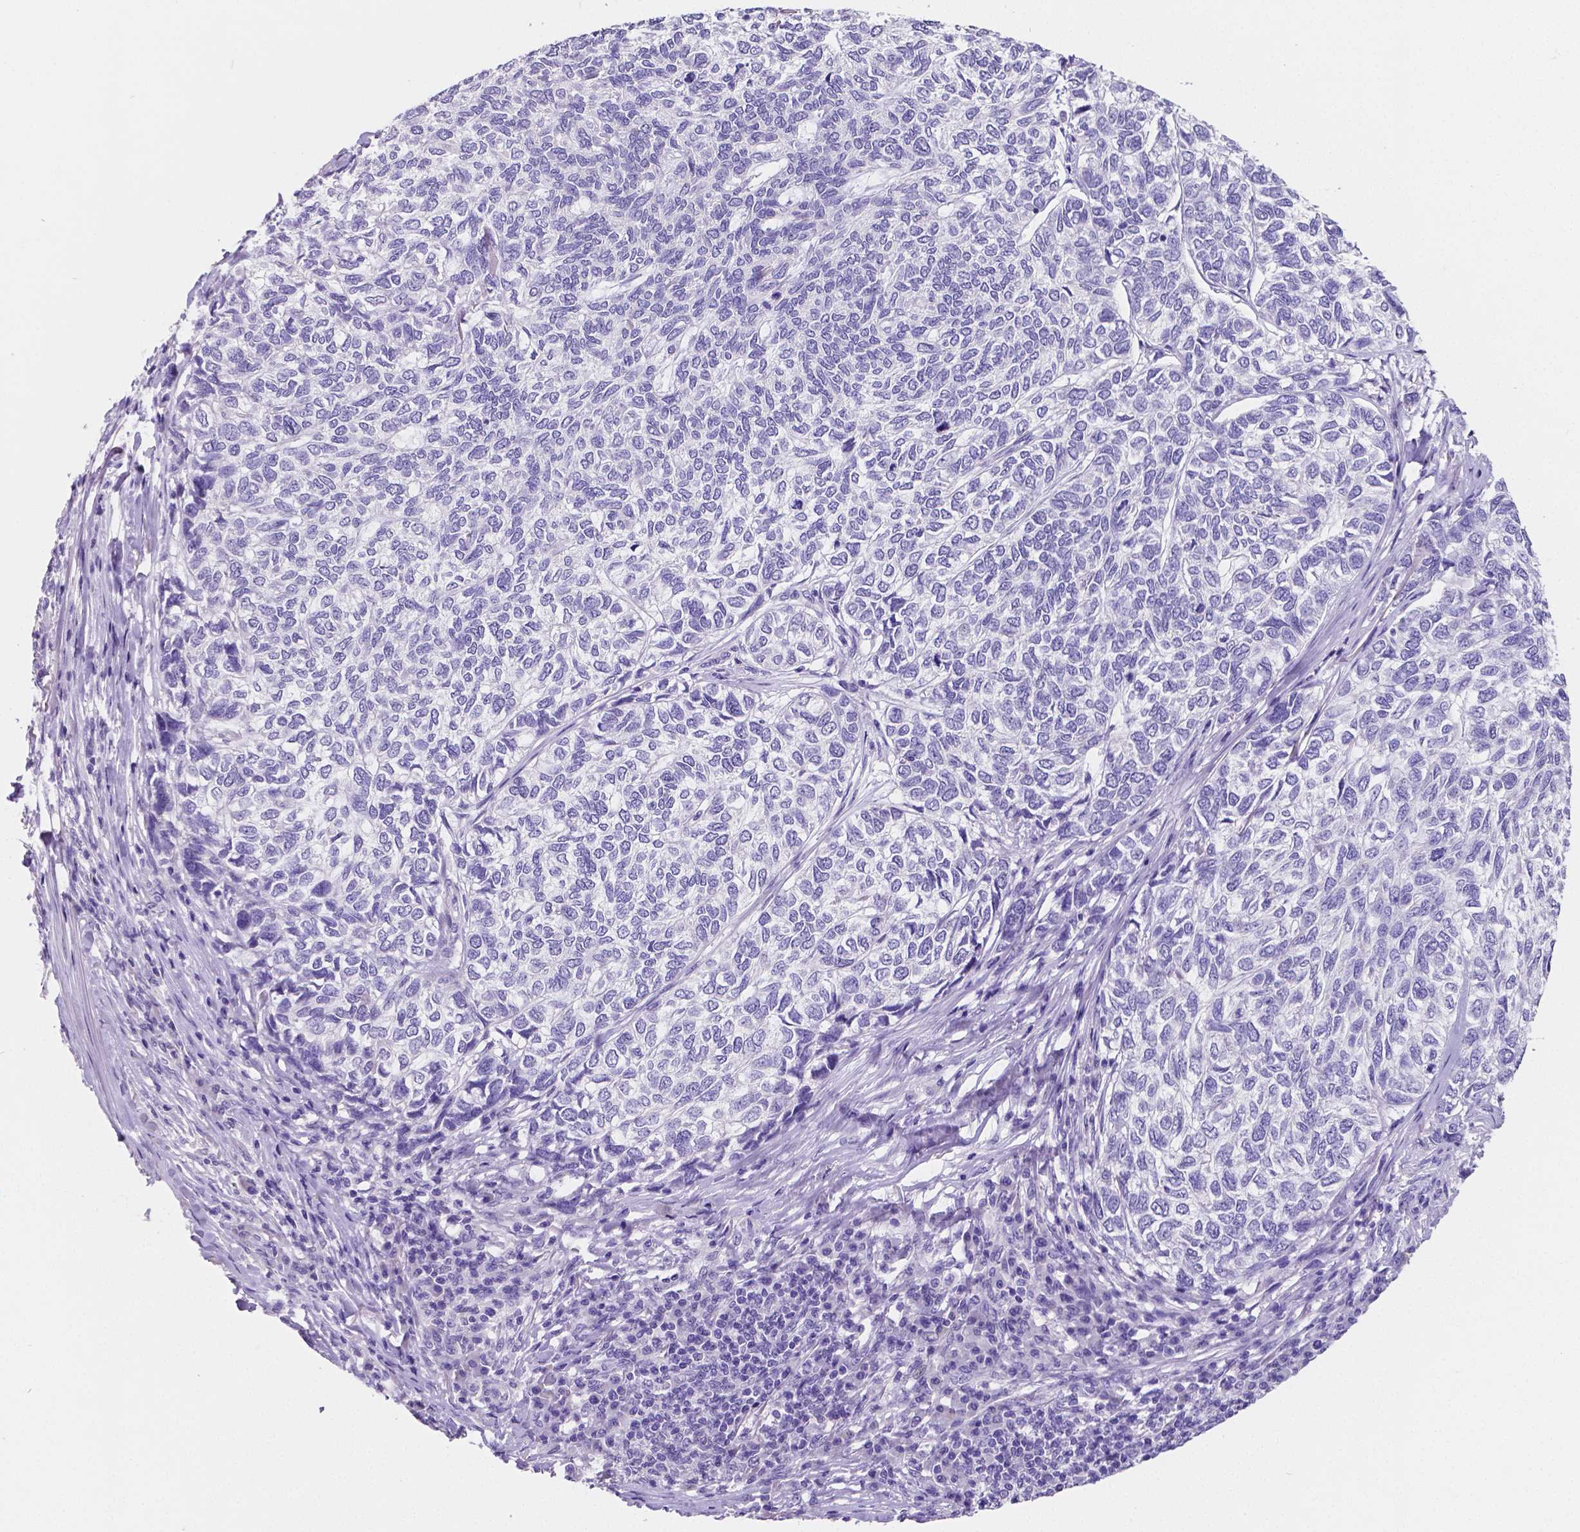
{"staining": {"intensity": "negative", "quantity": "none", "location": "none"}, "tissue": "skin cancer", "cell_type": "Tumor cells", "image_type": "cancer", "snomed": [{"axis": "morphology", "description": "Basal cell carcinoma"}, {"axis": "topography", "description": "Skin"}], "caption": "Immunohistochemical staining of human skin cancer reveals no significant expression in tumor cells.", "gene": "SATB2", "patient": {"sex": "female", "age": 65}}